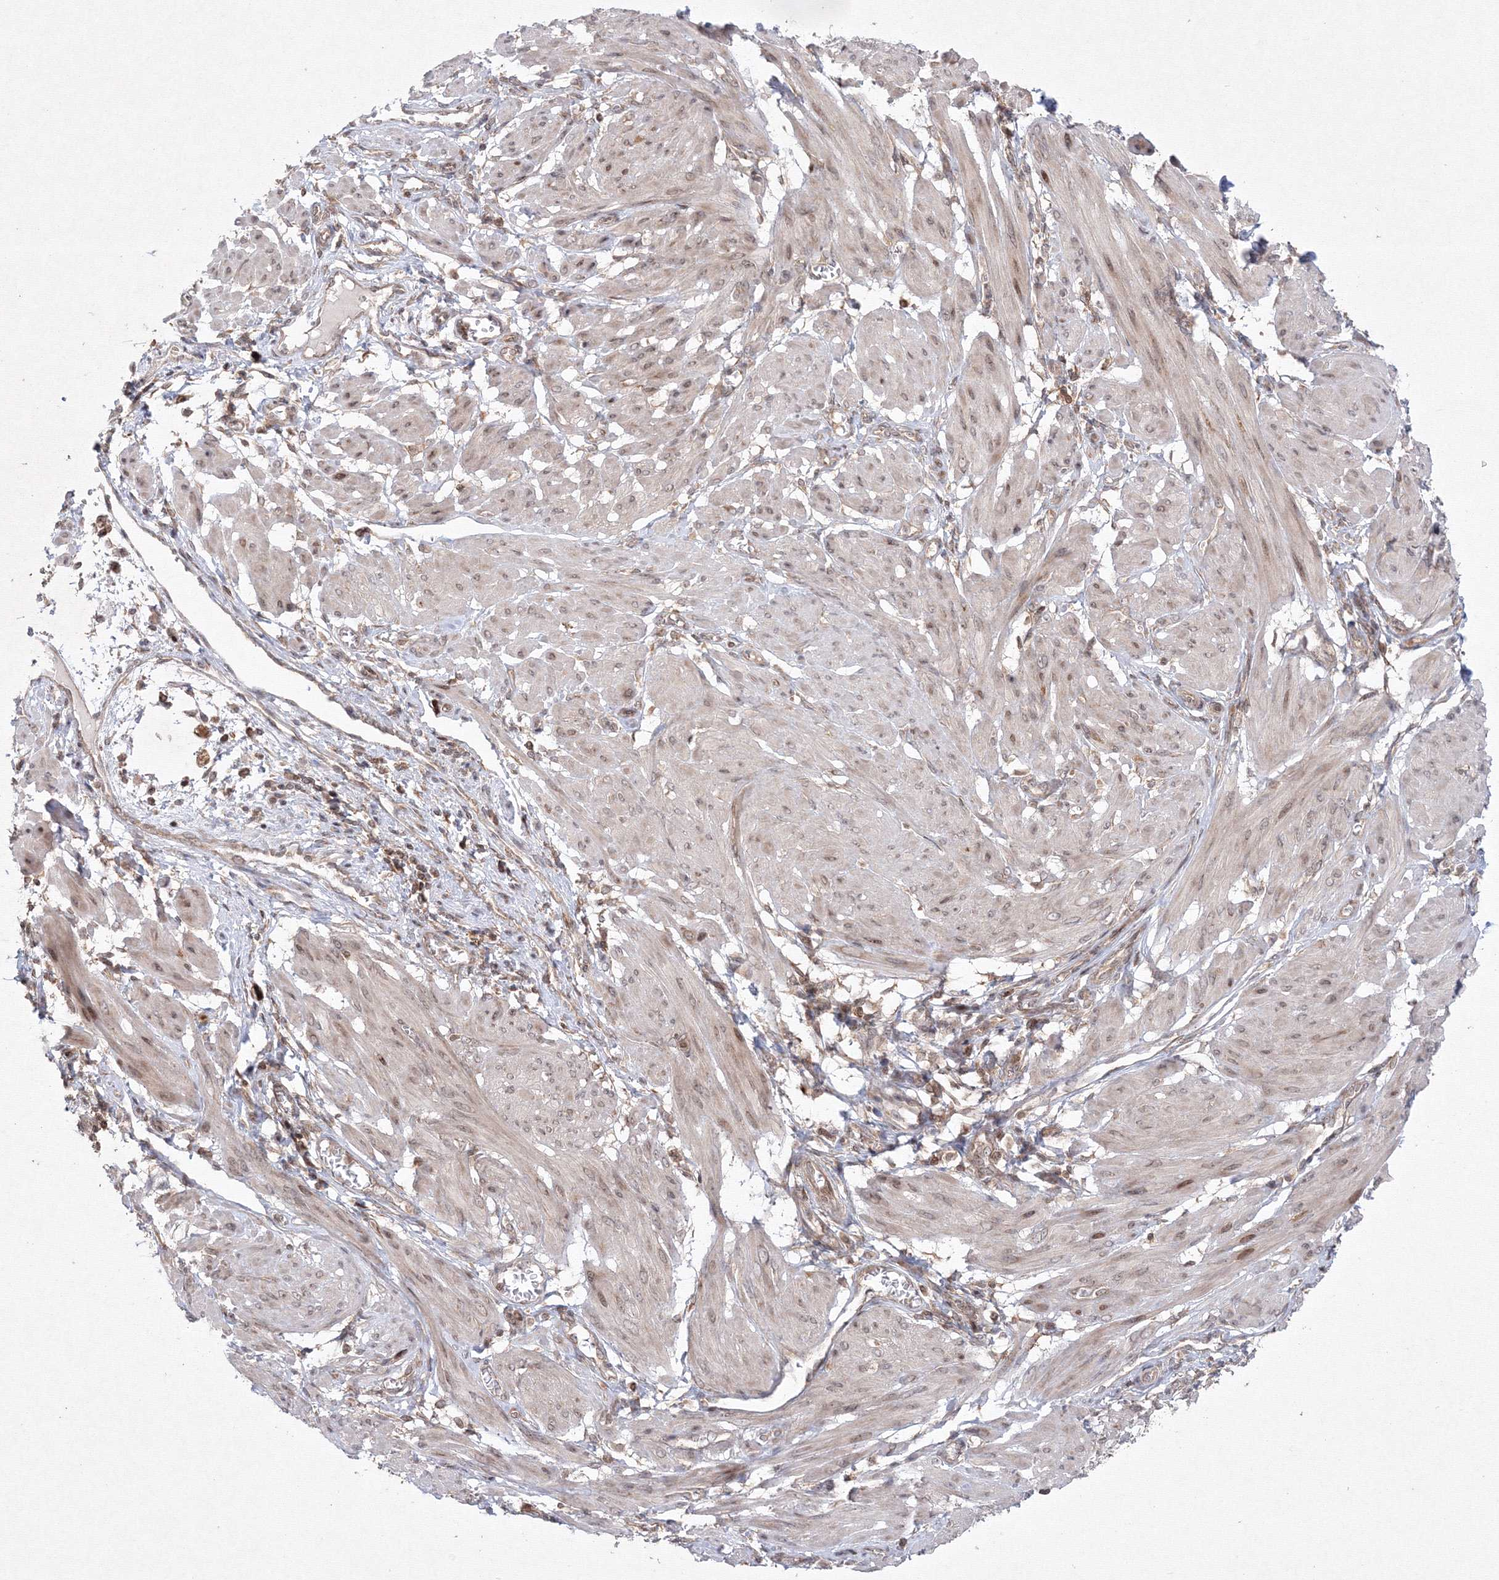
{"staining": {"intensity": "weak", "quantity": ">75%", "location": "nuclear"}, "tissue": "smooth muscle", "cell_type": "Smooth muscle cells", "image_type": "normal", "snomed": [{"axis": "morphology", "description": "Normal tissue, NOS"}, {"axis": "topography", "description": "Smooth muscle"}], "caption": "High-power microscopy captured an IHC image of benign smooth muscle, revealing weak nuclear expression in approximately >75% of smooth muscle cells.", "gene": "MKRN2", "patient": {"sex": "female", "age": 39}}